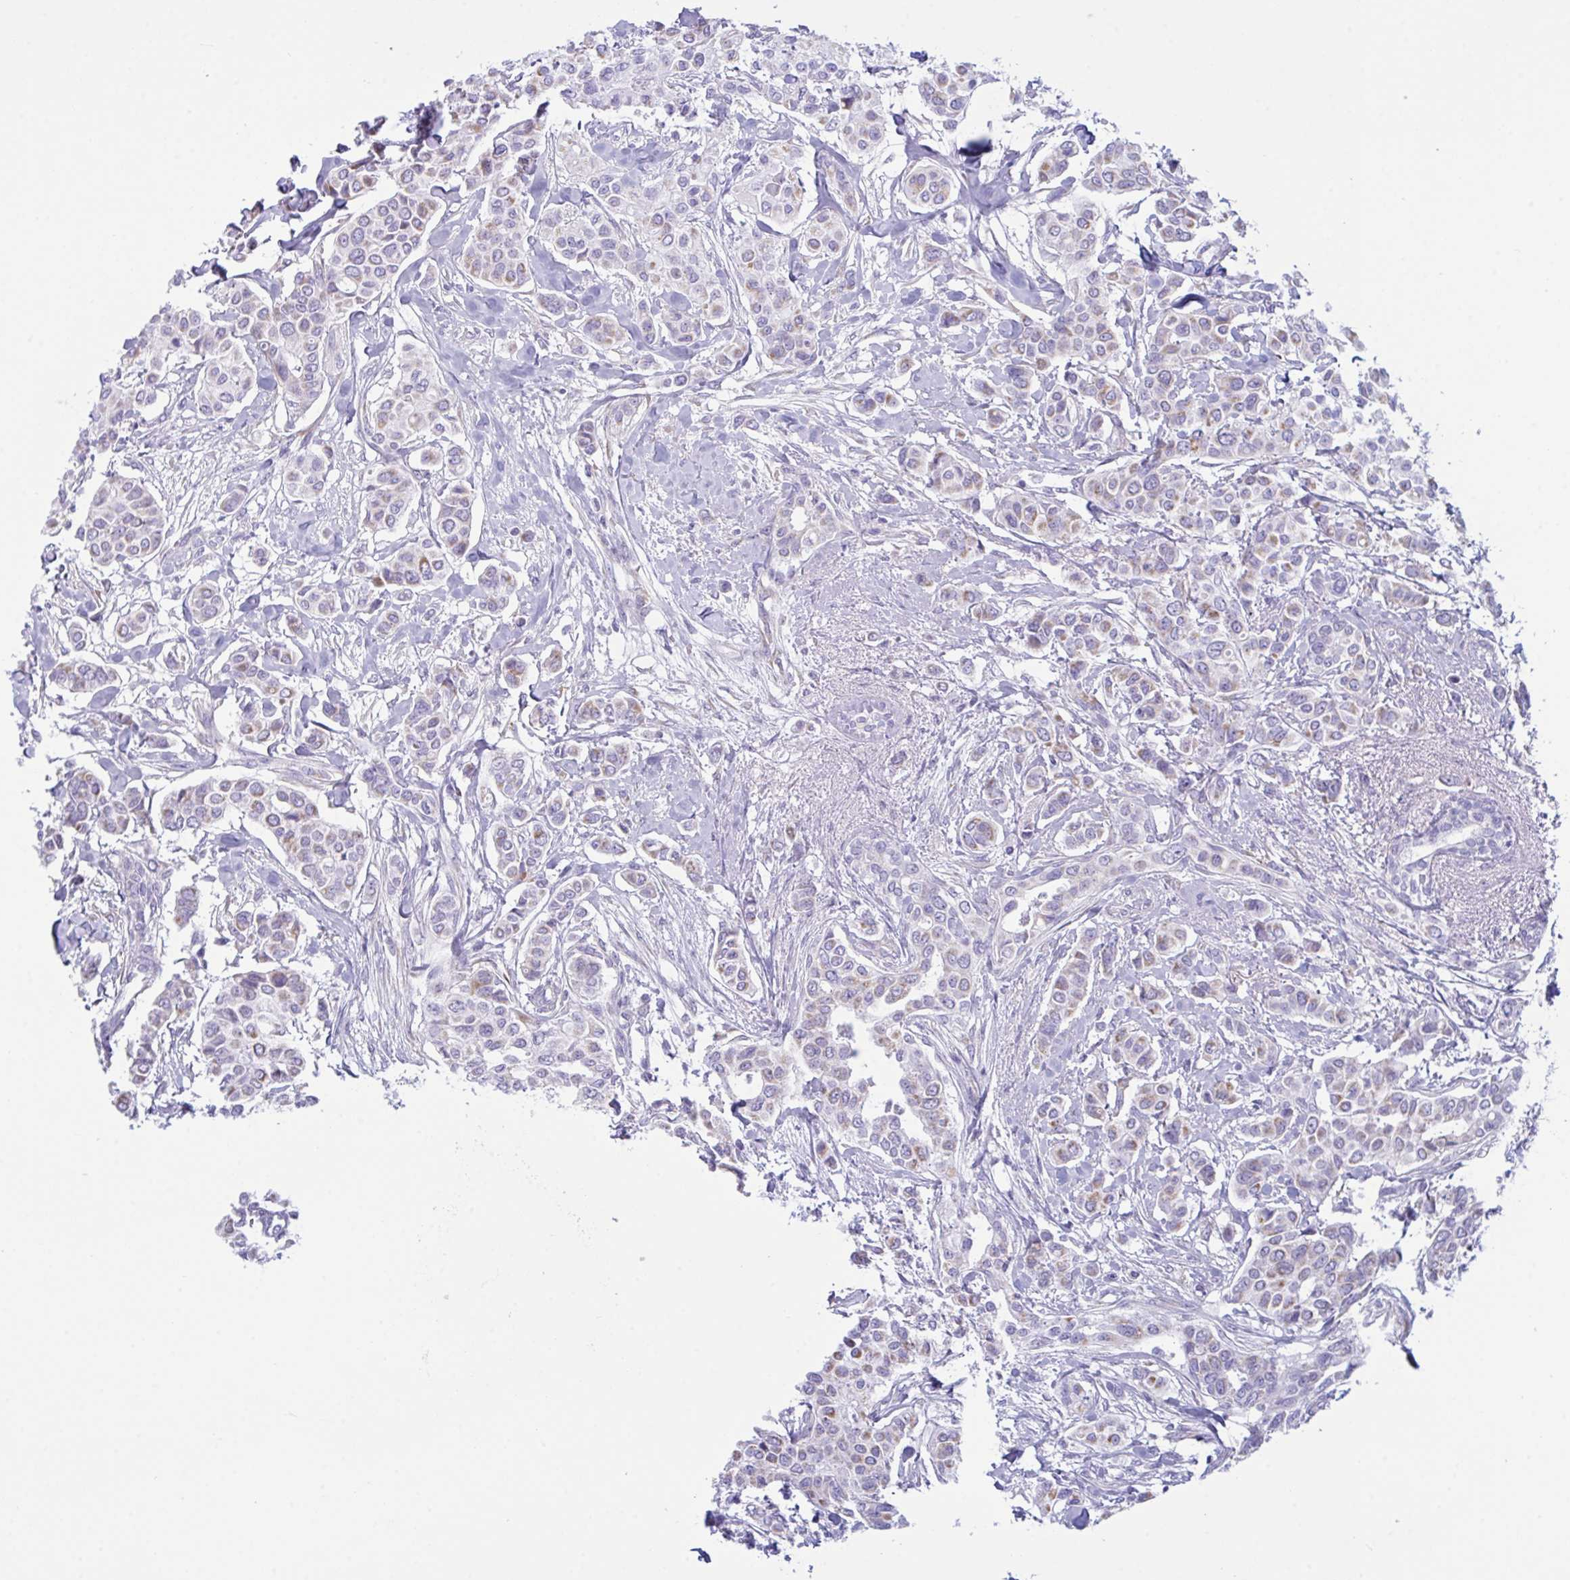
{"staining": {"intensity": "moderate", "quantity": "<25%", "location": "cytoplasmic/membranous"}, "tissue": "breast cancer", "cell_type": "Tumor cells", "image_type": "cancer", "snomed": [{"axis": "morphology", "description": "Lobular carcinoma"}, {"axis": "topography", "description": "Breast"}], "caption": "This histopathology image demonstrates immunohistochemistry (IHC) staining of human breast lobular carcinoma, with low moderate cytoplasmic/membranous expression in about <25% of tumor cells.", "gene": "BBS1", "patient": {"sex": "female", "age": 51}}